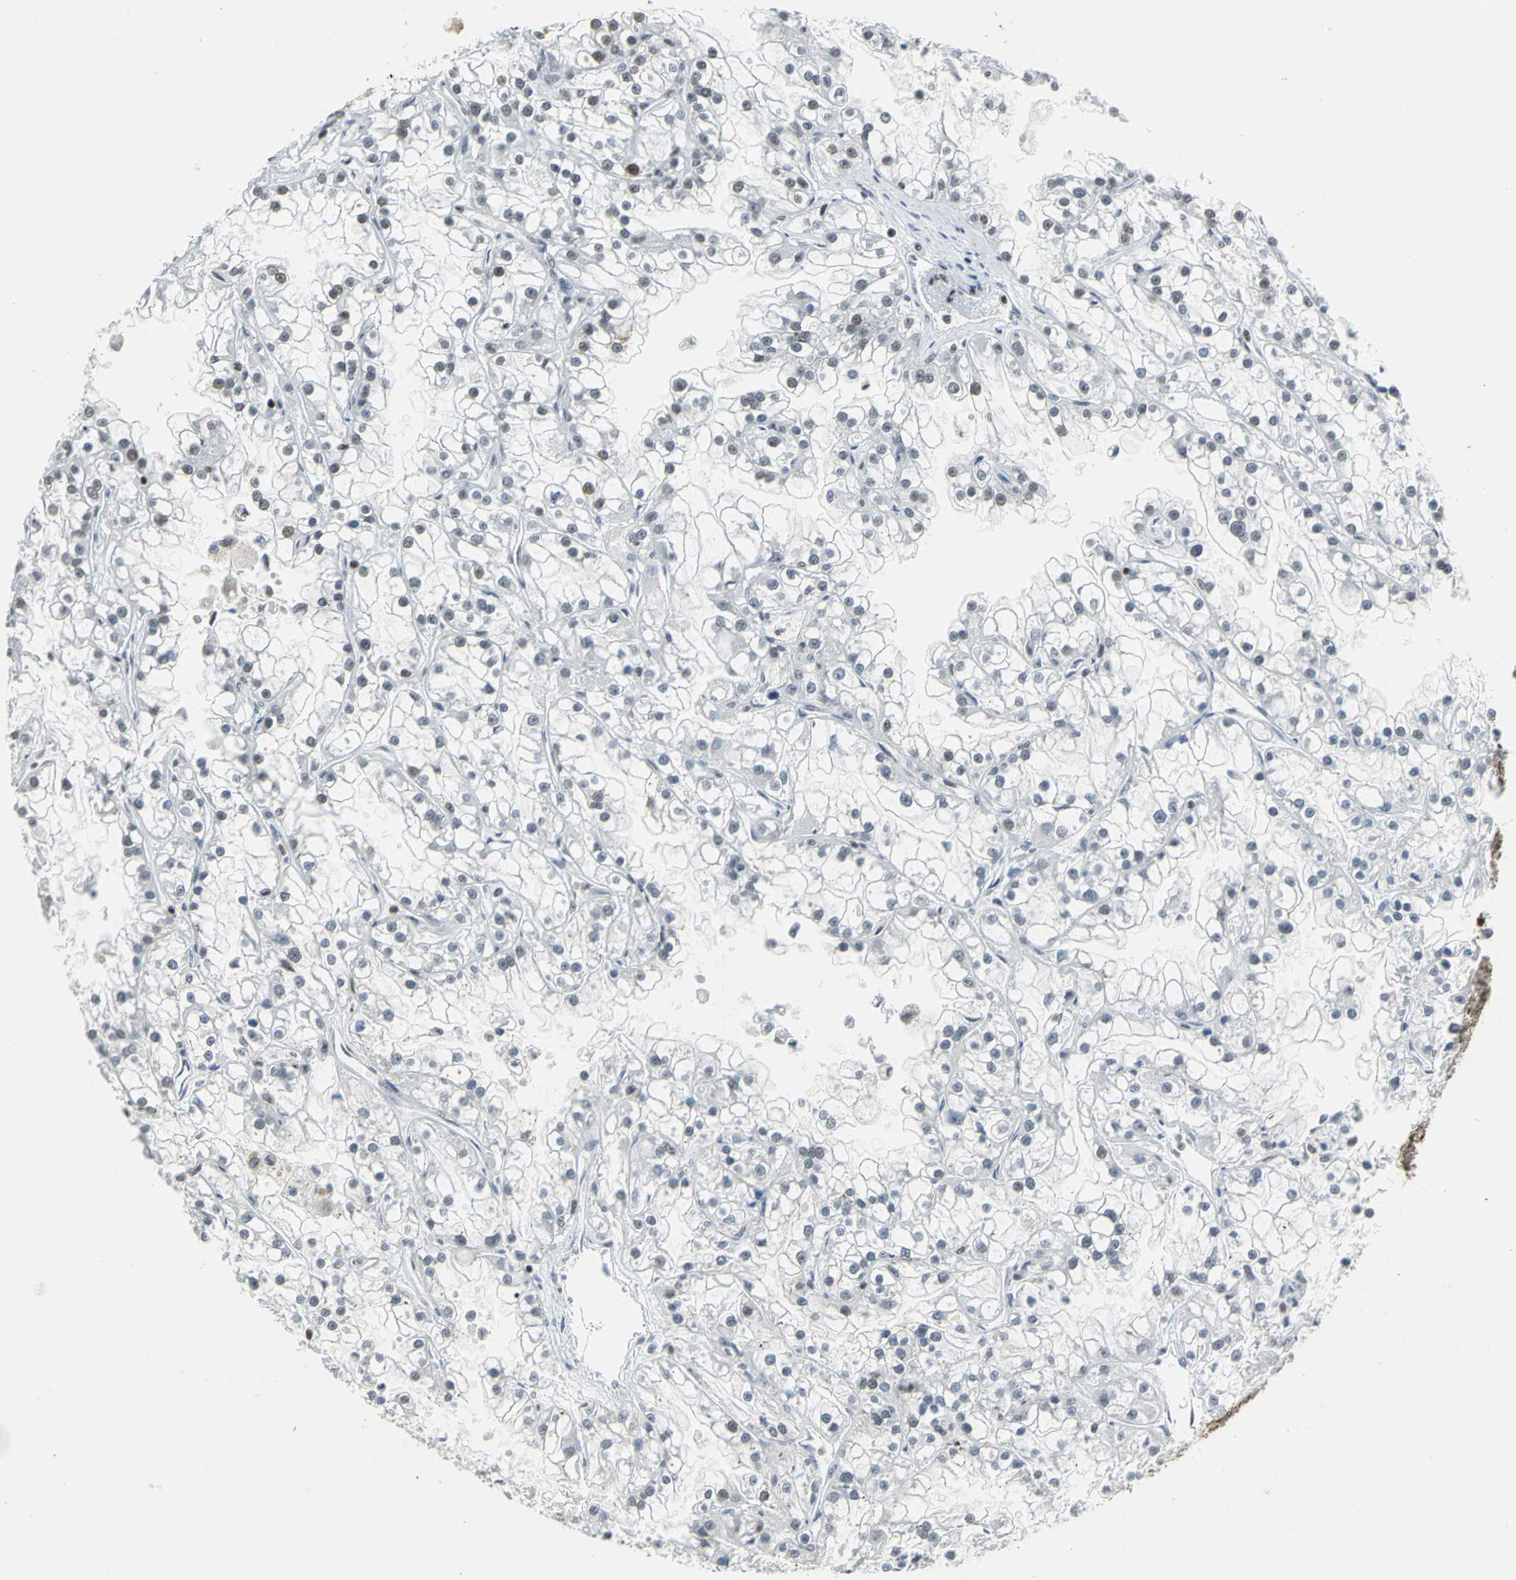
{"staining": {"intensity": "moderate", "quantity": "<25%", "location": "nuclear"}, "tissue": "renal cancer", "cell_type": "Tumor cells", "image_type": "cancer", "snomed": [{"axis": "morphology", "description": "Adenocarcinoma, NOS"}, {"axis": "topography", "description": "Kidney"}], "caption": "IHC photomicrograph of neoplastic tissue: adenocarcinoma (renal) stained using immunohistochemistry (IHC) exhibits low levels of moderate protein expression localized specifically in the nuclear of tumor cells, appearing as a nuclear brown color.", "gene": "HNRNPD", "patient": {"sex": "female", "age": 52}}